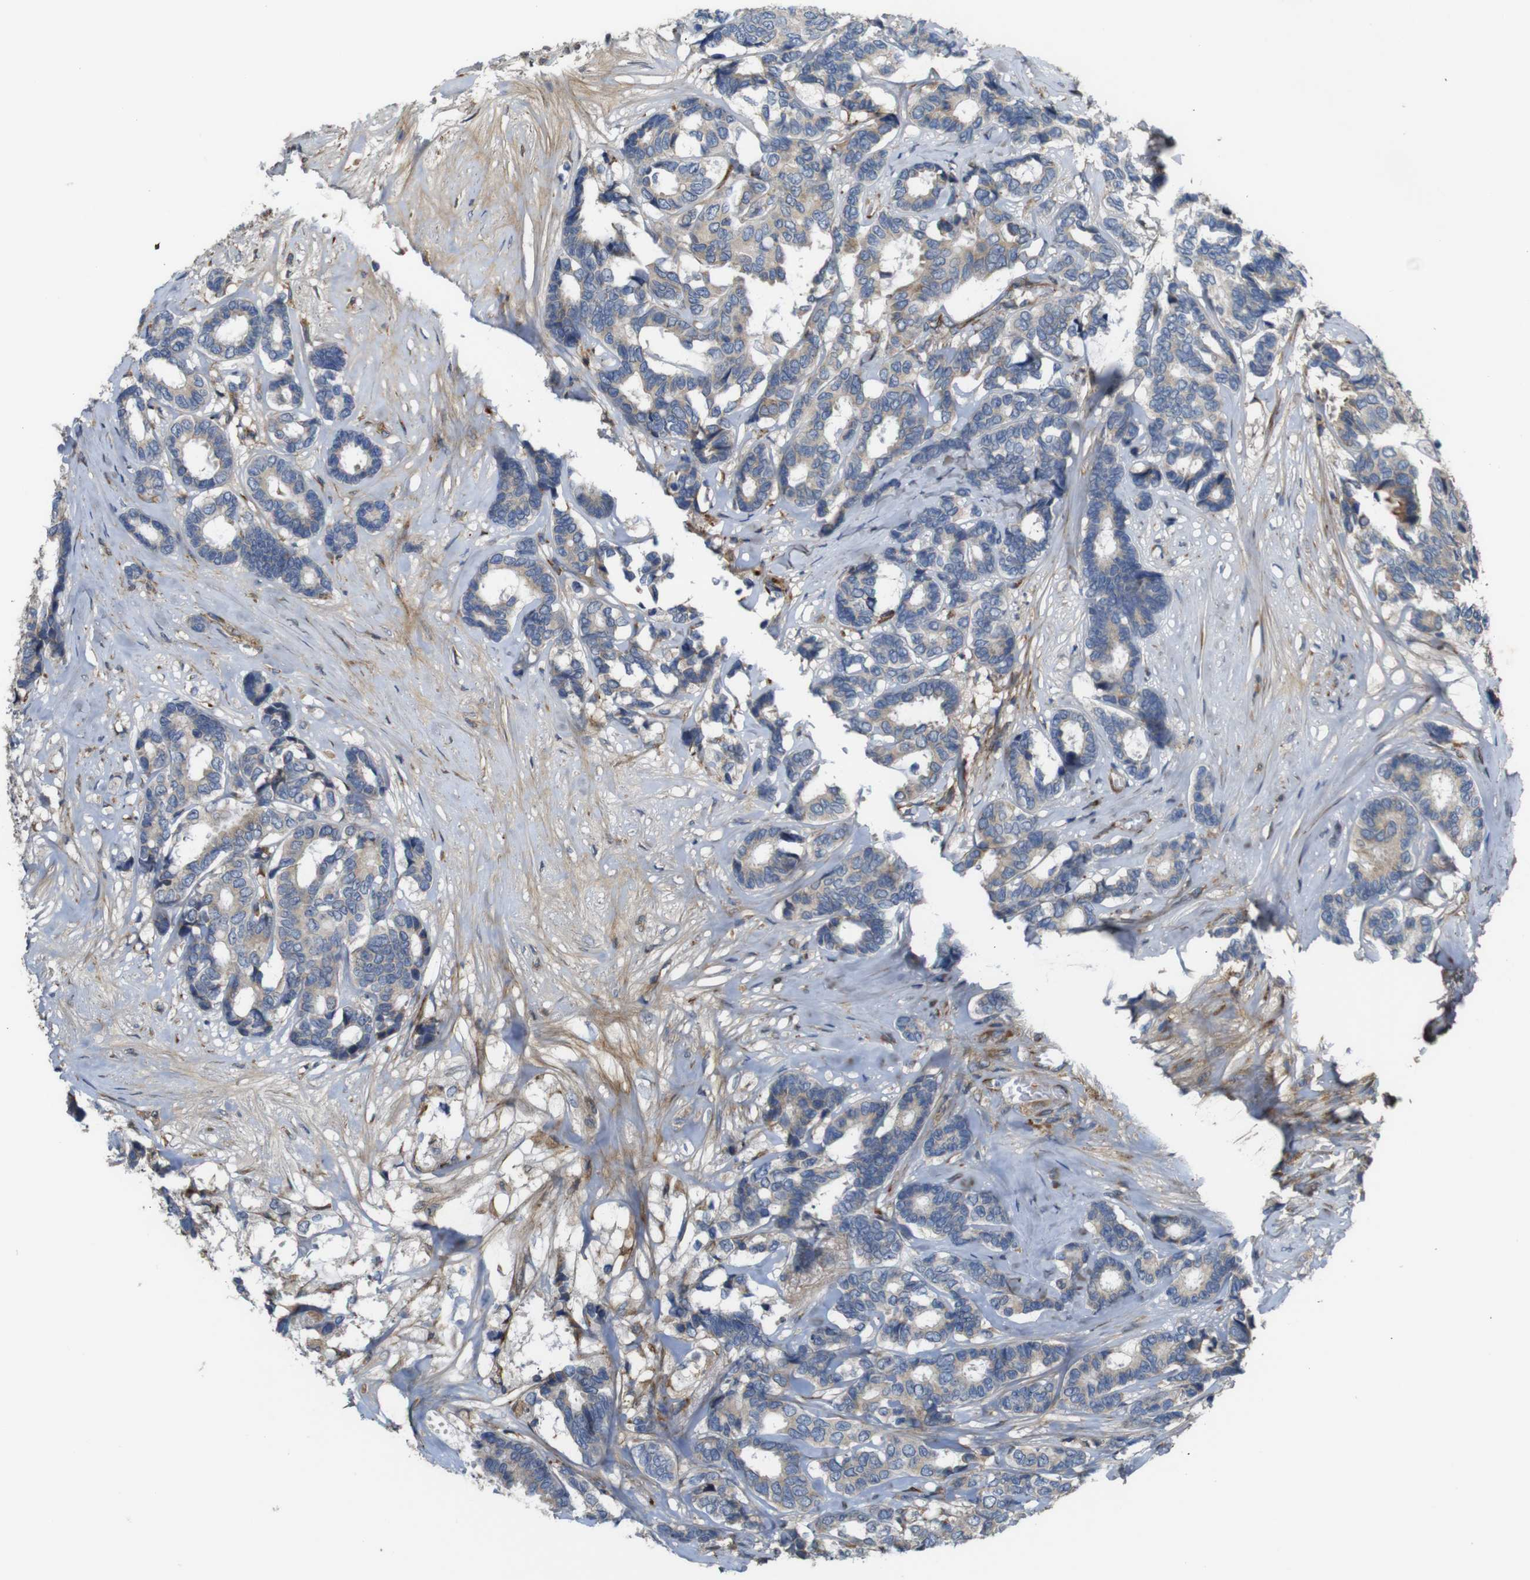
{"staining": {"intensity": "weak", "quantity": ">75%", "location": "cytoplasmic/membranous"}, "tissue": "breast cancer", "cell_type": "Tumor cells", "image_type": "cancer", "snomed": [{"axis": "morphology", "description": "Duct carcinoma"}, {"axis": "topography", "description": "Breast"}], "caption": "Protein expression analysis of human intraductal carcinoma (breast) reveals weak cytoplasmic/membranous staining in approximately >75% of tumor cells.", "gene": "UBE2G2", "patient": {"sex": "female", "age": 87}}